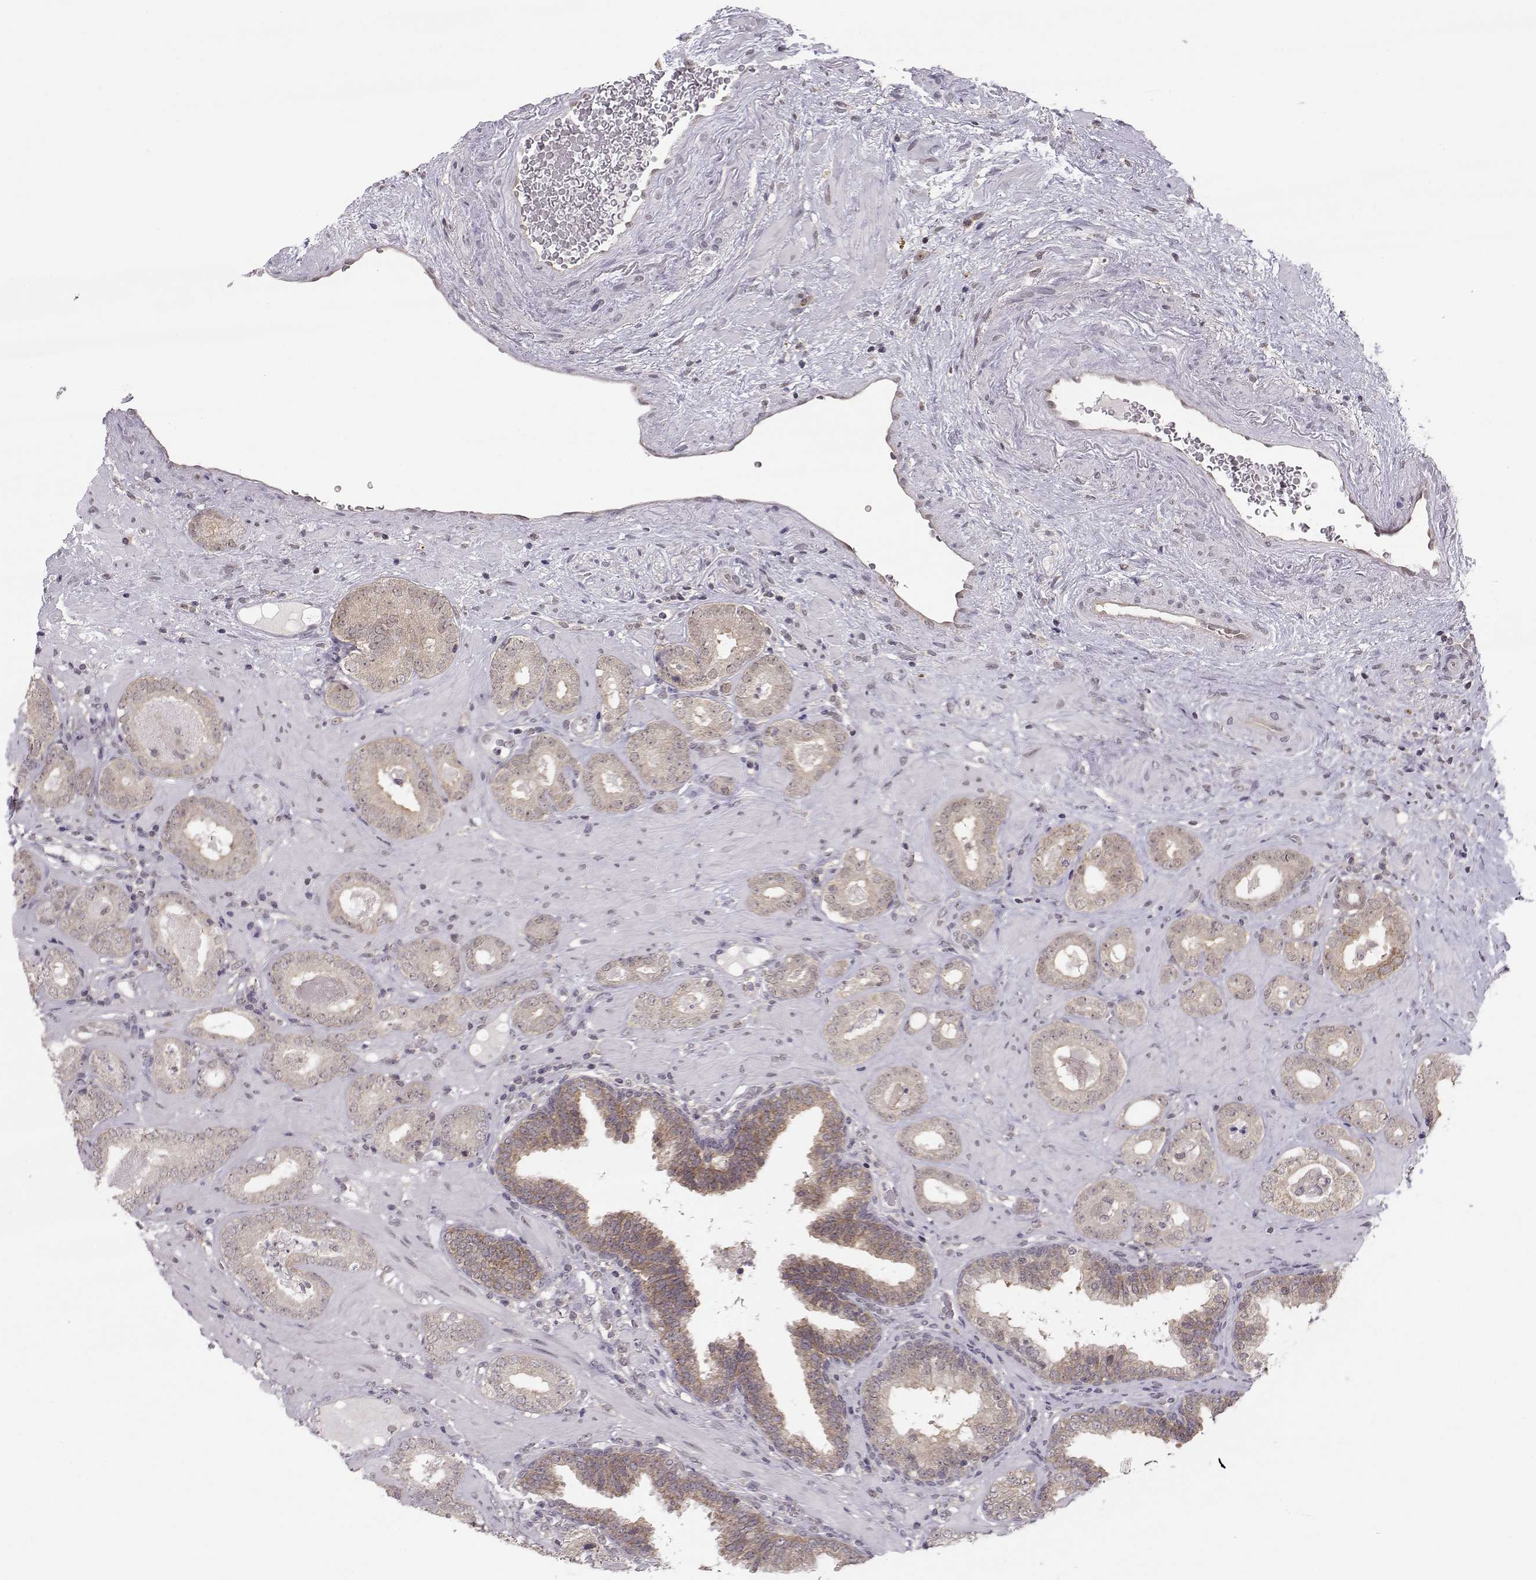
{"staining": {"intensity": "moderate", "quantity": "<25%", "location": "cytoplasmic/membranous"}, "tissue": "prostate cancer", "cell_type": "Tumor cells", "image_type": "cancer", "snomed": [{"axis": "morphology", "description": "Adenocarcinoma, Low grade"}, {"axis": "topography", "description": "Prostate"}], "caption": "Immunohistochemistry of human prostate adenocarcinoma (low-grade) reveals low levels of moderate cytoplasmic/membranous positivity in approximately <25% of tumor cells.", "gene": "KIF13B", "patient": {"sex": "male", "age": 60}}